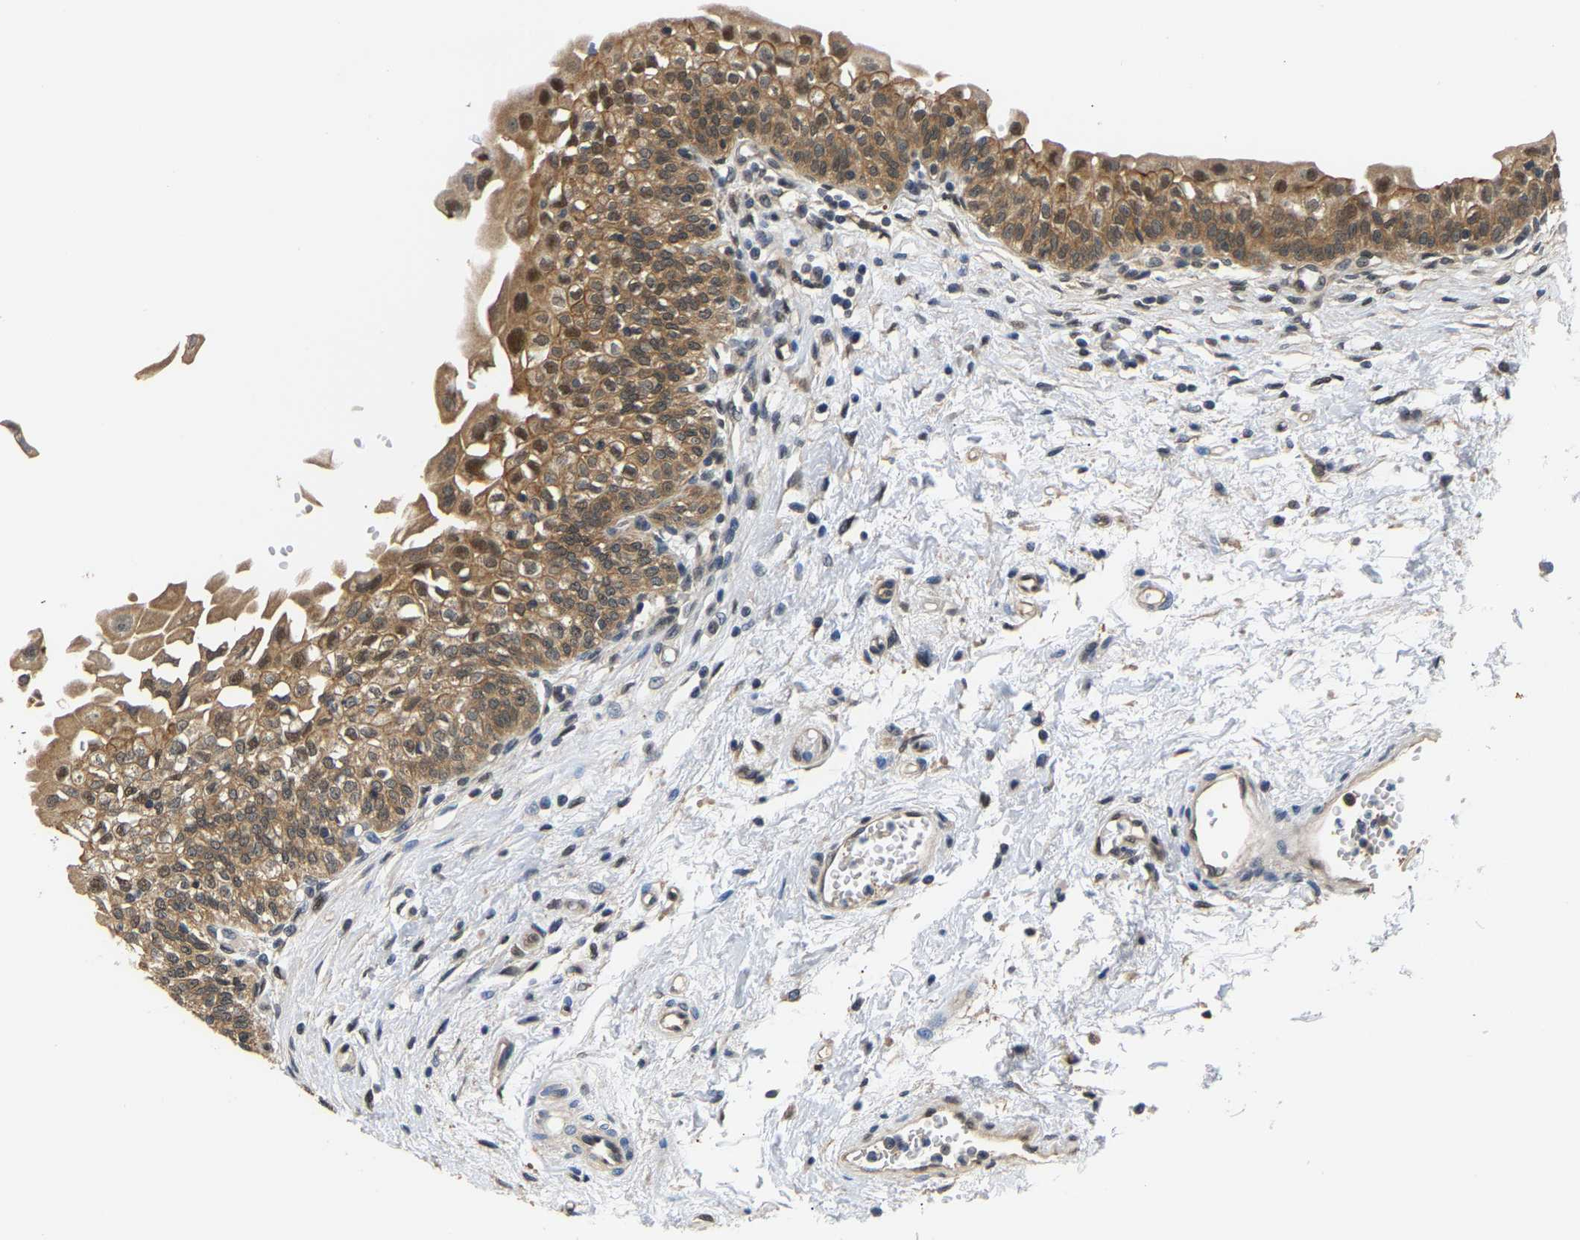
{"staining": {"intensity": "moderate", "quantity": ">75%", "location": "cytoplasmic/membranous"}, "tissue": "urinary bladder", "cell_type": "Urothelial cells", "image_type": "normal", "snomed": [{"axis": "morphology", "description": "Normal tissue, NOS"}, {"axis": "topography", "description": "Urinary bladder"}], "caption": "High-power microscopy captured an immunohistochemistry histopathology image of normal urinary bladder, revealing moderate cytoplasmic/membranous staining in approximately >75% of urothelial cells. (IHC, brightfield microscopy, high magnification).", "gene": "ARHGEF12", "patient": {"sex": "male", "age": 55}}